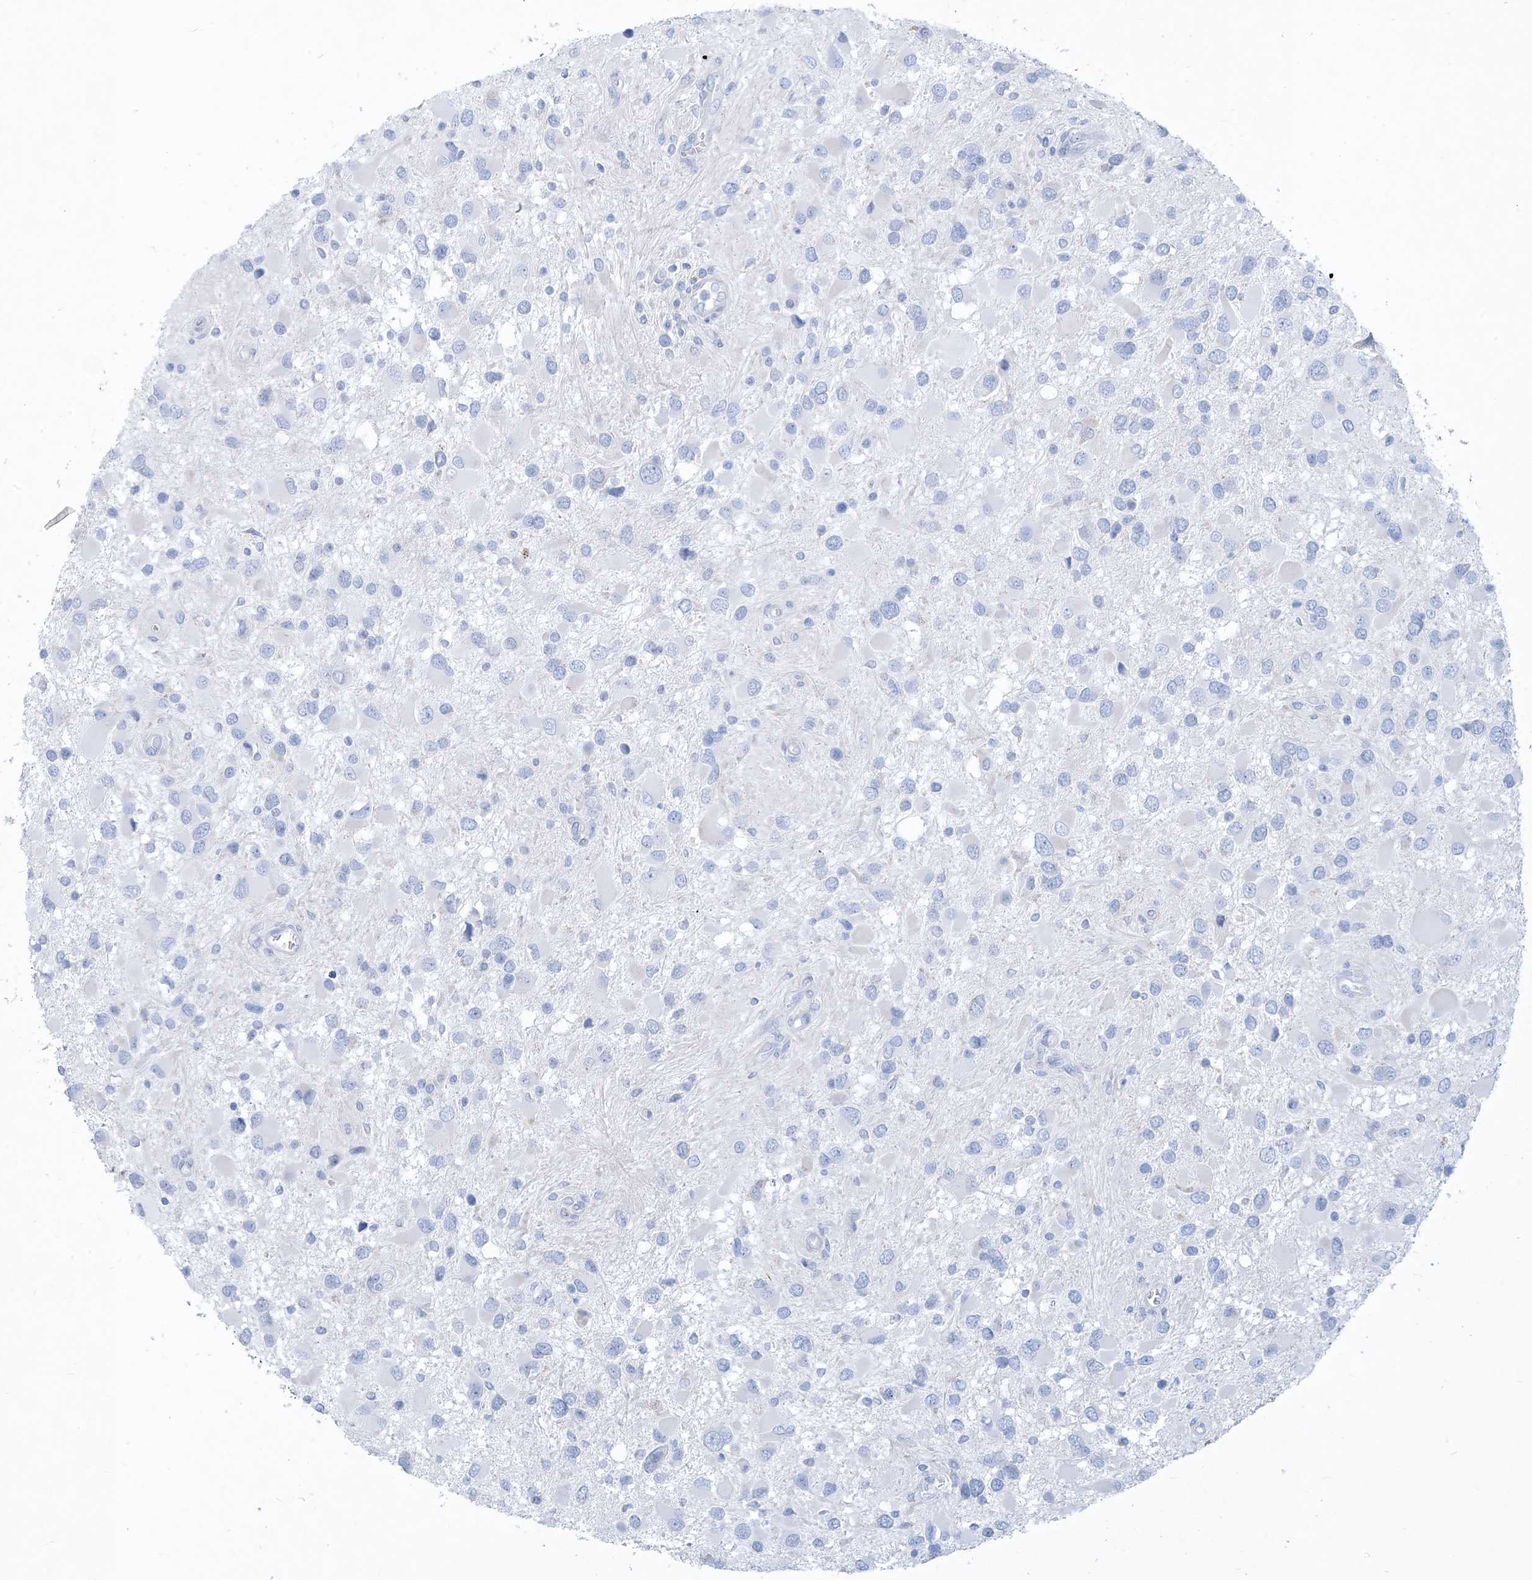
{"staining": {"intensity": "negative", "quantity": "none", "location": "none"}, "tissue": "glioma", "cell_type": "Tumor cells", "image_type": "cancer", "snomed": [{"axis": "morphology", "description": "Glioma, malignant, High grade"}, {"axis": "topography", "description": "Brain"}], "caption": "Immunohistochemical staining of glioma displays no significant expression in tumor cells.", "gene": "MOXD1", "patient": {"sex": "male", "age": 53}}